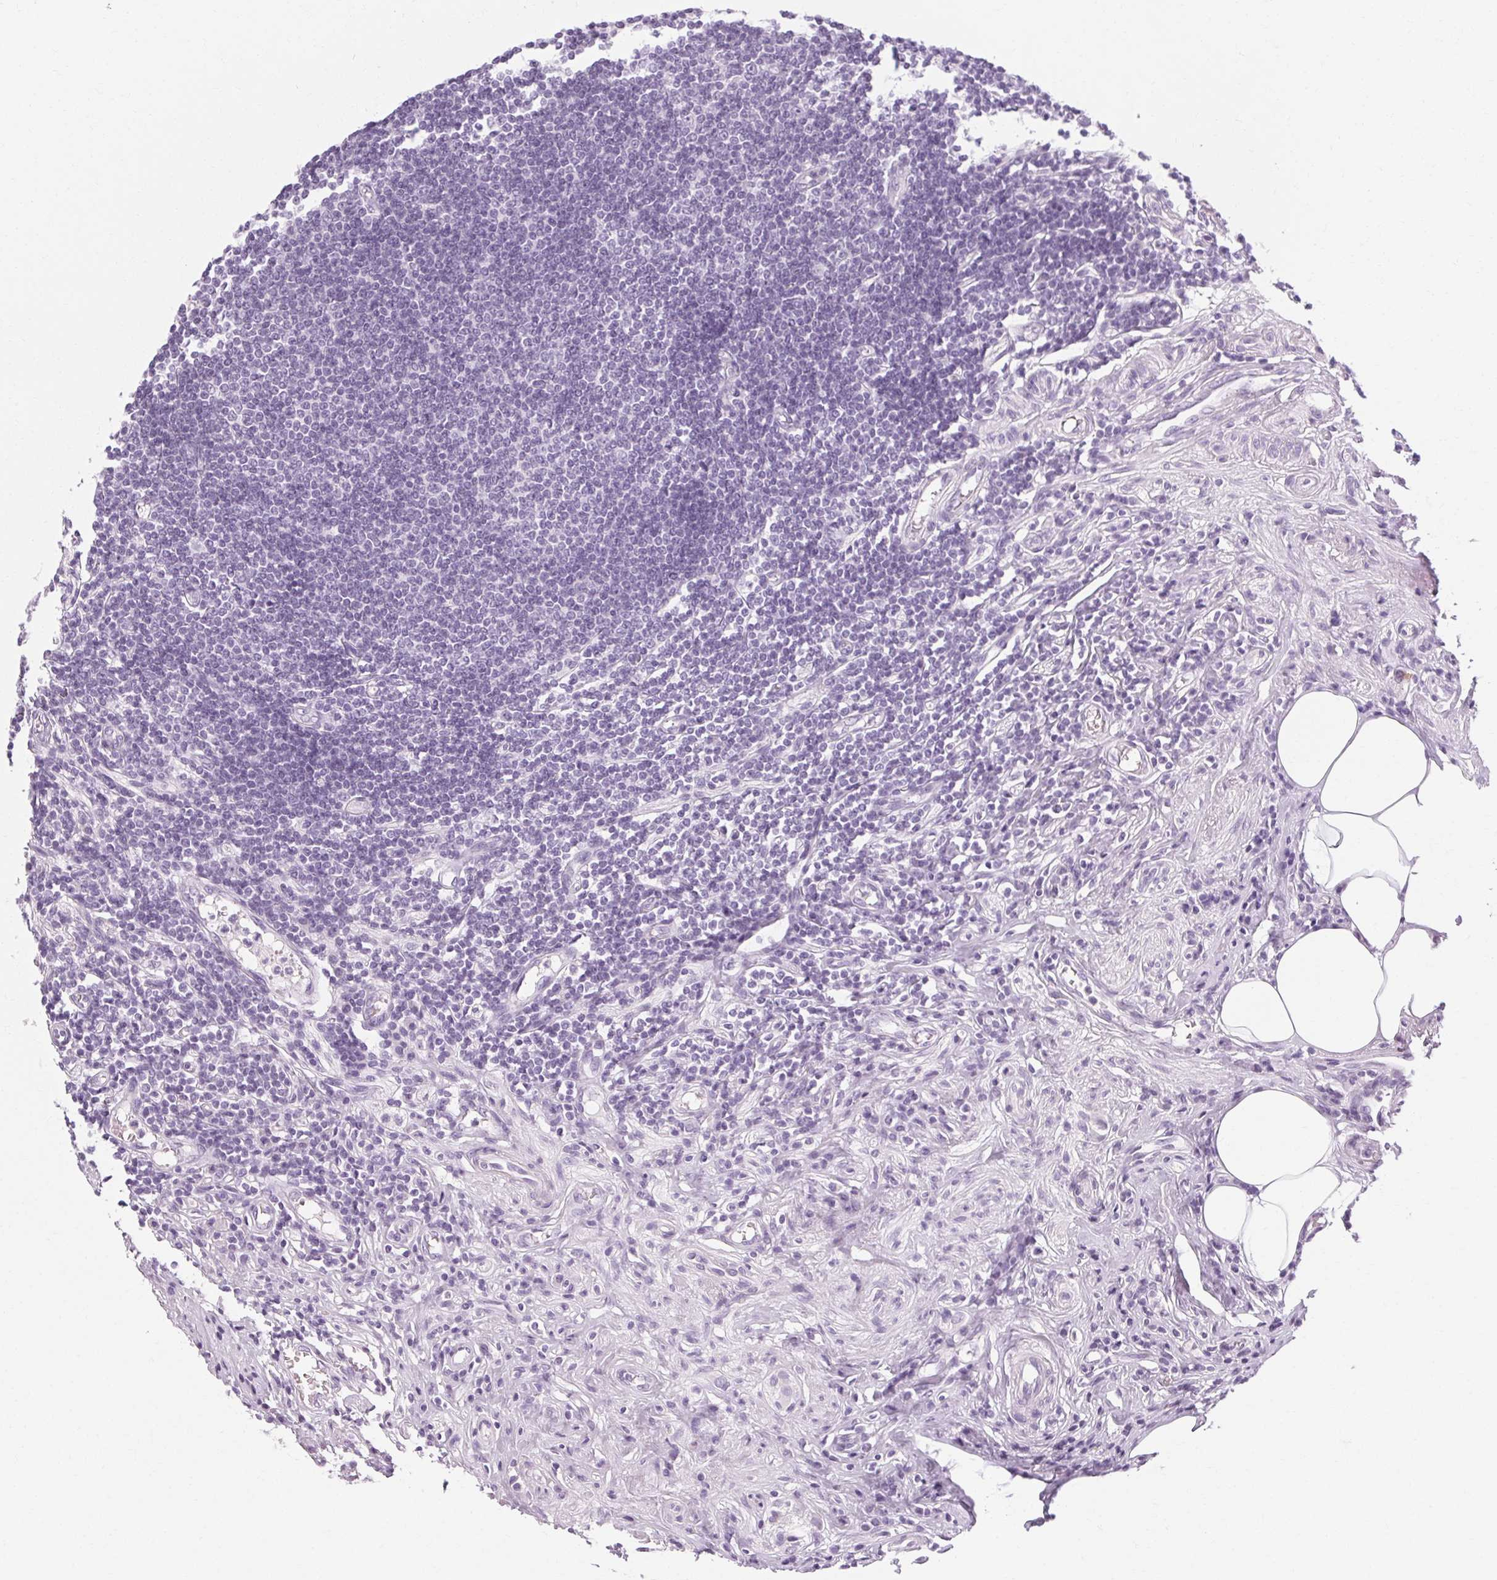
{"staining": {"intensity": "negative", "quantity": "none", "location": "none"}, "tissue": "appendix", "cell_type": "Glandular cells", "image_type": "normal", "snomed": [{"axis": "morphology", "description": "Normal tissue, NOS"}, {"axis": "topography", "description": "Appendix"}], "caption": "Immunohistochemistry (IHC) micrograph of normal human appendix stained for a protein (brown), which reveals no positivity in glandular cells.", "gene": "POMC", "patient": {"sex": "female", "age": 57}}